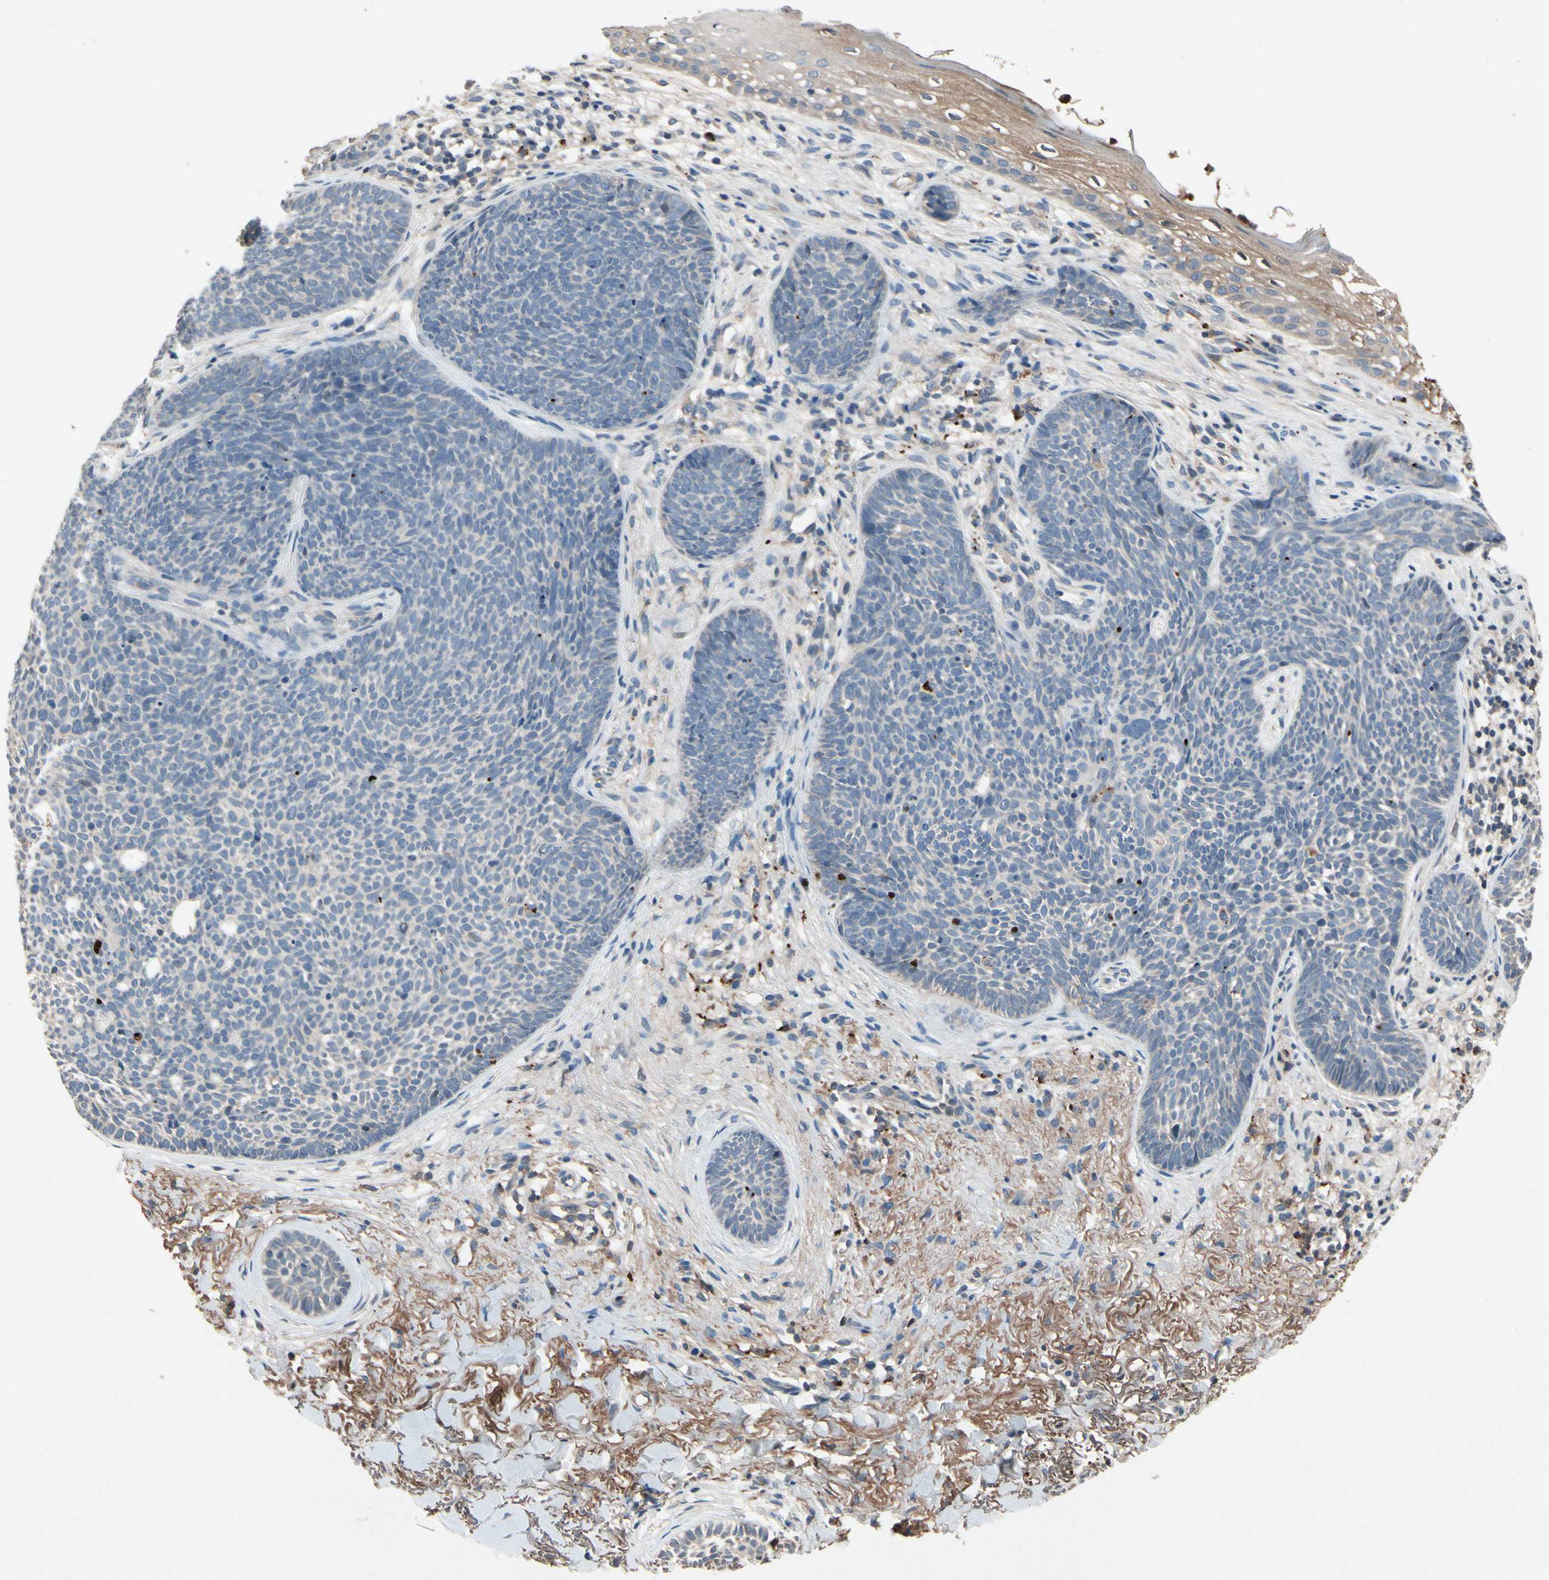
{"staining": {"intensity": "weak", "quantity": "<25%", "location": "cytoplasmic/membranous"}, "tissue": "skin cancer", "cell_type": "Tumor cells", "image_type": "cancer", "snomed": [{"axis": "morphology", "description": "Basal cell carcinoma"}, {"axis": "topography", "description": "Skin"}], "caption": "Image shows no significant protein expression in tumor cells of skin cancer. (DAB IHC visualized using brightfield microscopy, high magnification).", "gene": "IL1RL1", "patient": {"sex": "female", "age": 70}}